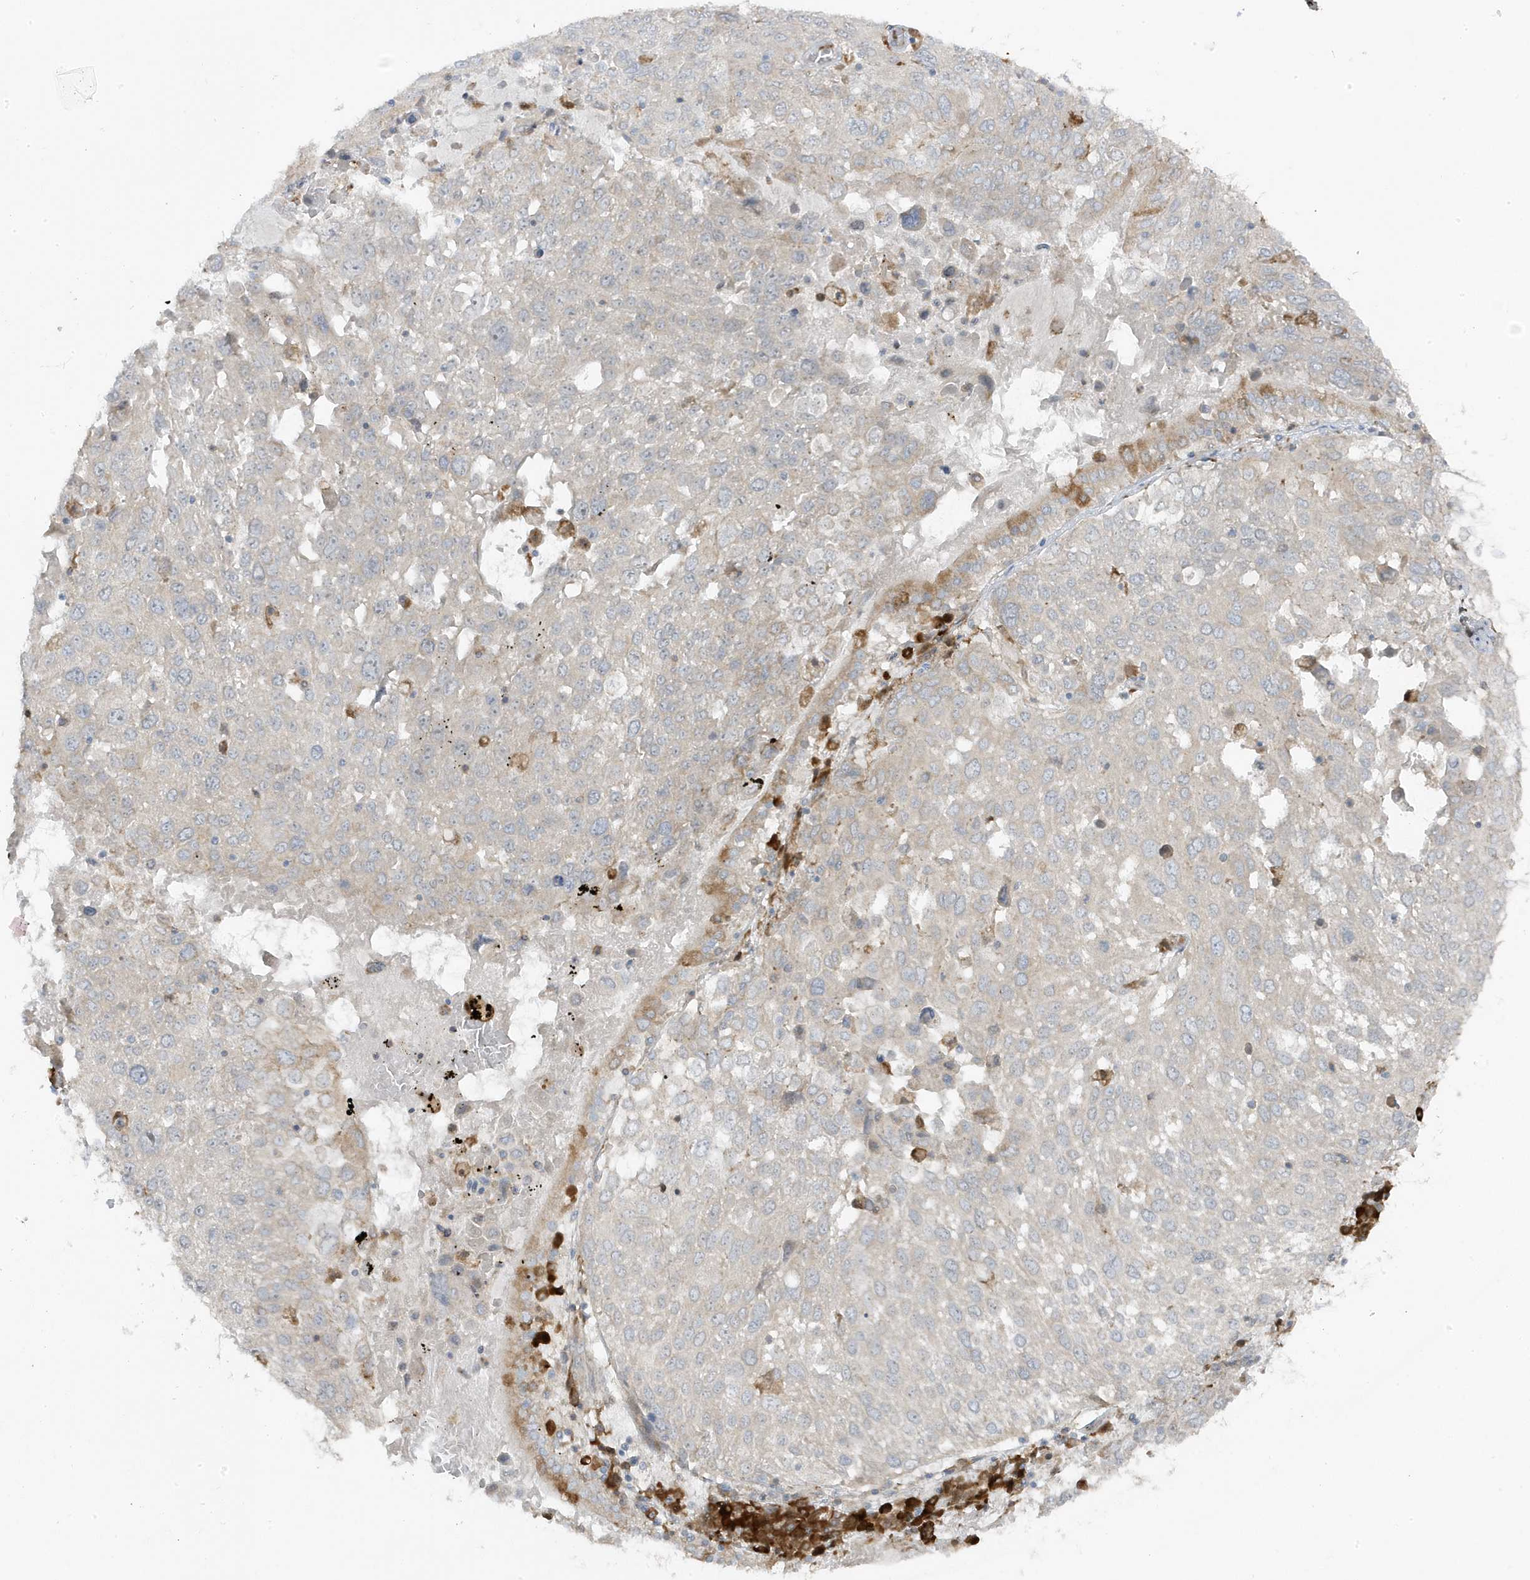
{"staining": {"intensity": "negative", "quantity": "none", "location": "none"}, "tissue": "lung cancer", "cell_type": "Tumor cells", "image_type": "cancer", "snomed": [{"axis": "morphology", "description": "Squamous cell carcinoma, NOS"}, {"axis": "topography", "description": "Lung"}], "caption": "The histopathology image shows no staining of tumor cells in squamous cell carcinoma (lung).", "gene": "ZNF654", "patient": {"sex": "male", "age": 65}}